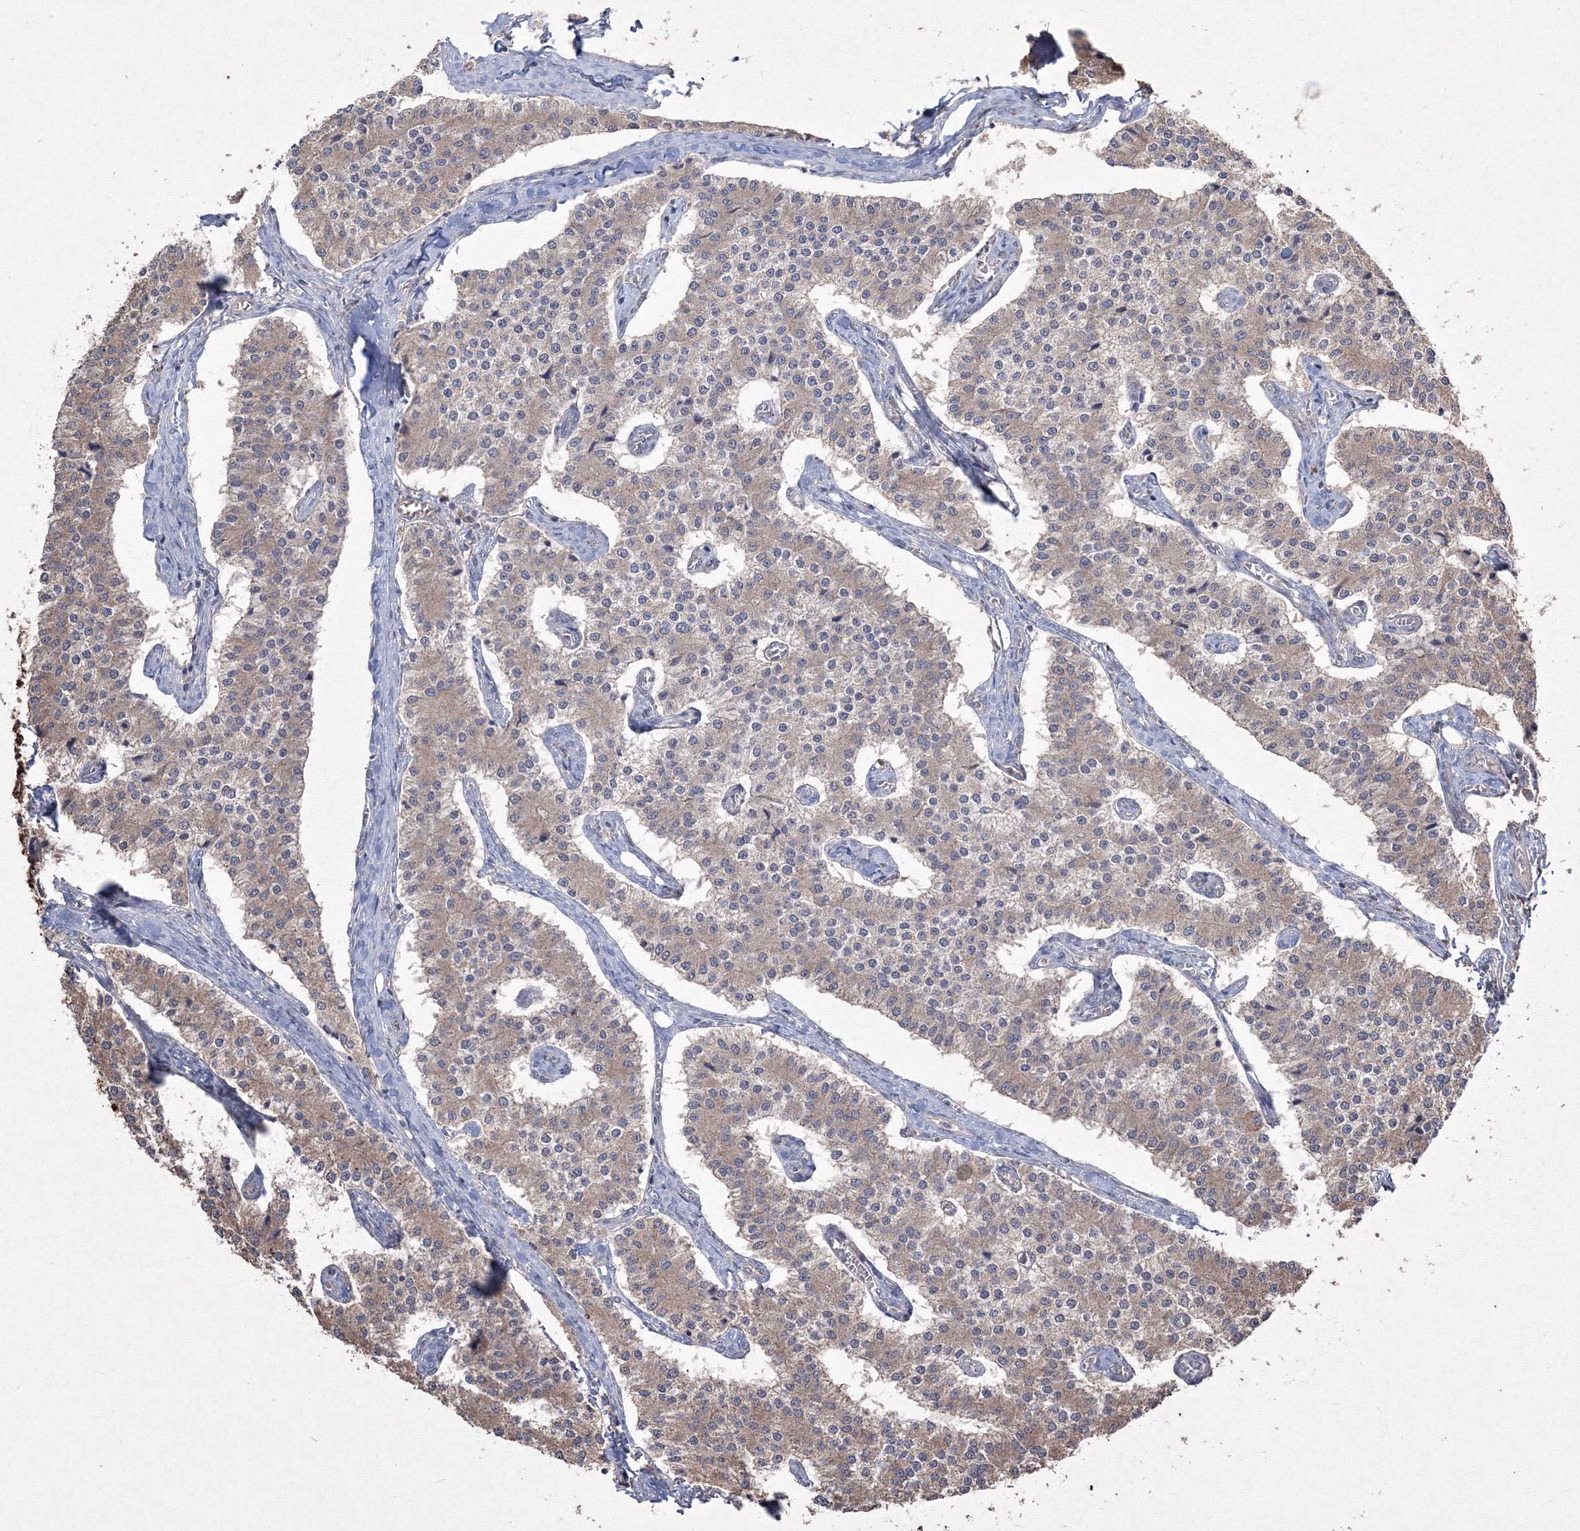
{"staining": {"intensity": "weak", "quantity": "25%-75%", "location": "cytoplasmic/membranous"}, "tissue": "carcinoid", "cell_type": "Tumor cells", "image_type": "cancer", "snomed": [{"axis": "morphology", "description": "Carcinoid, malignant, NOS"}, {"axis": "topography", "description": "Colon"}], "caption": "Immunohistochemical staining of human carcinoid displays low levels of weak cytoplasmic/membranous staining in about 25%-75% of tumor cells.", "gene": "GRSF1", "patient": {"sex": "female", "age": 52}}